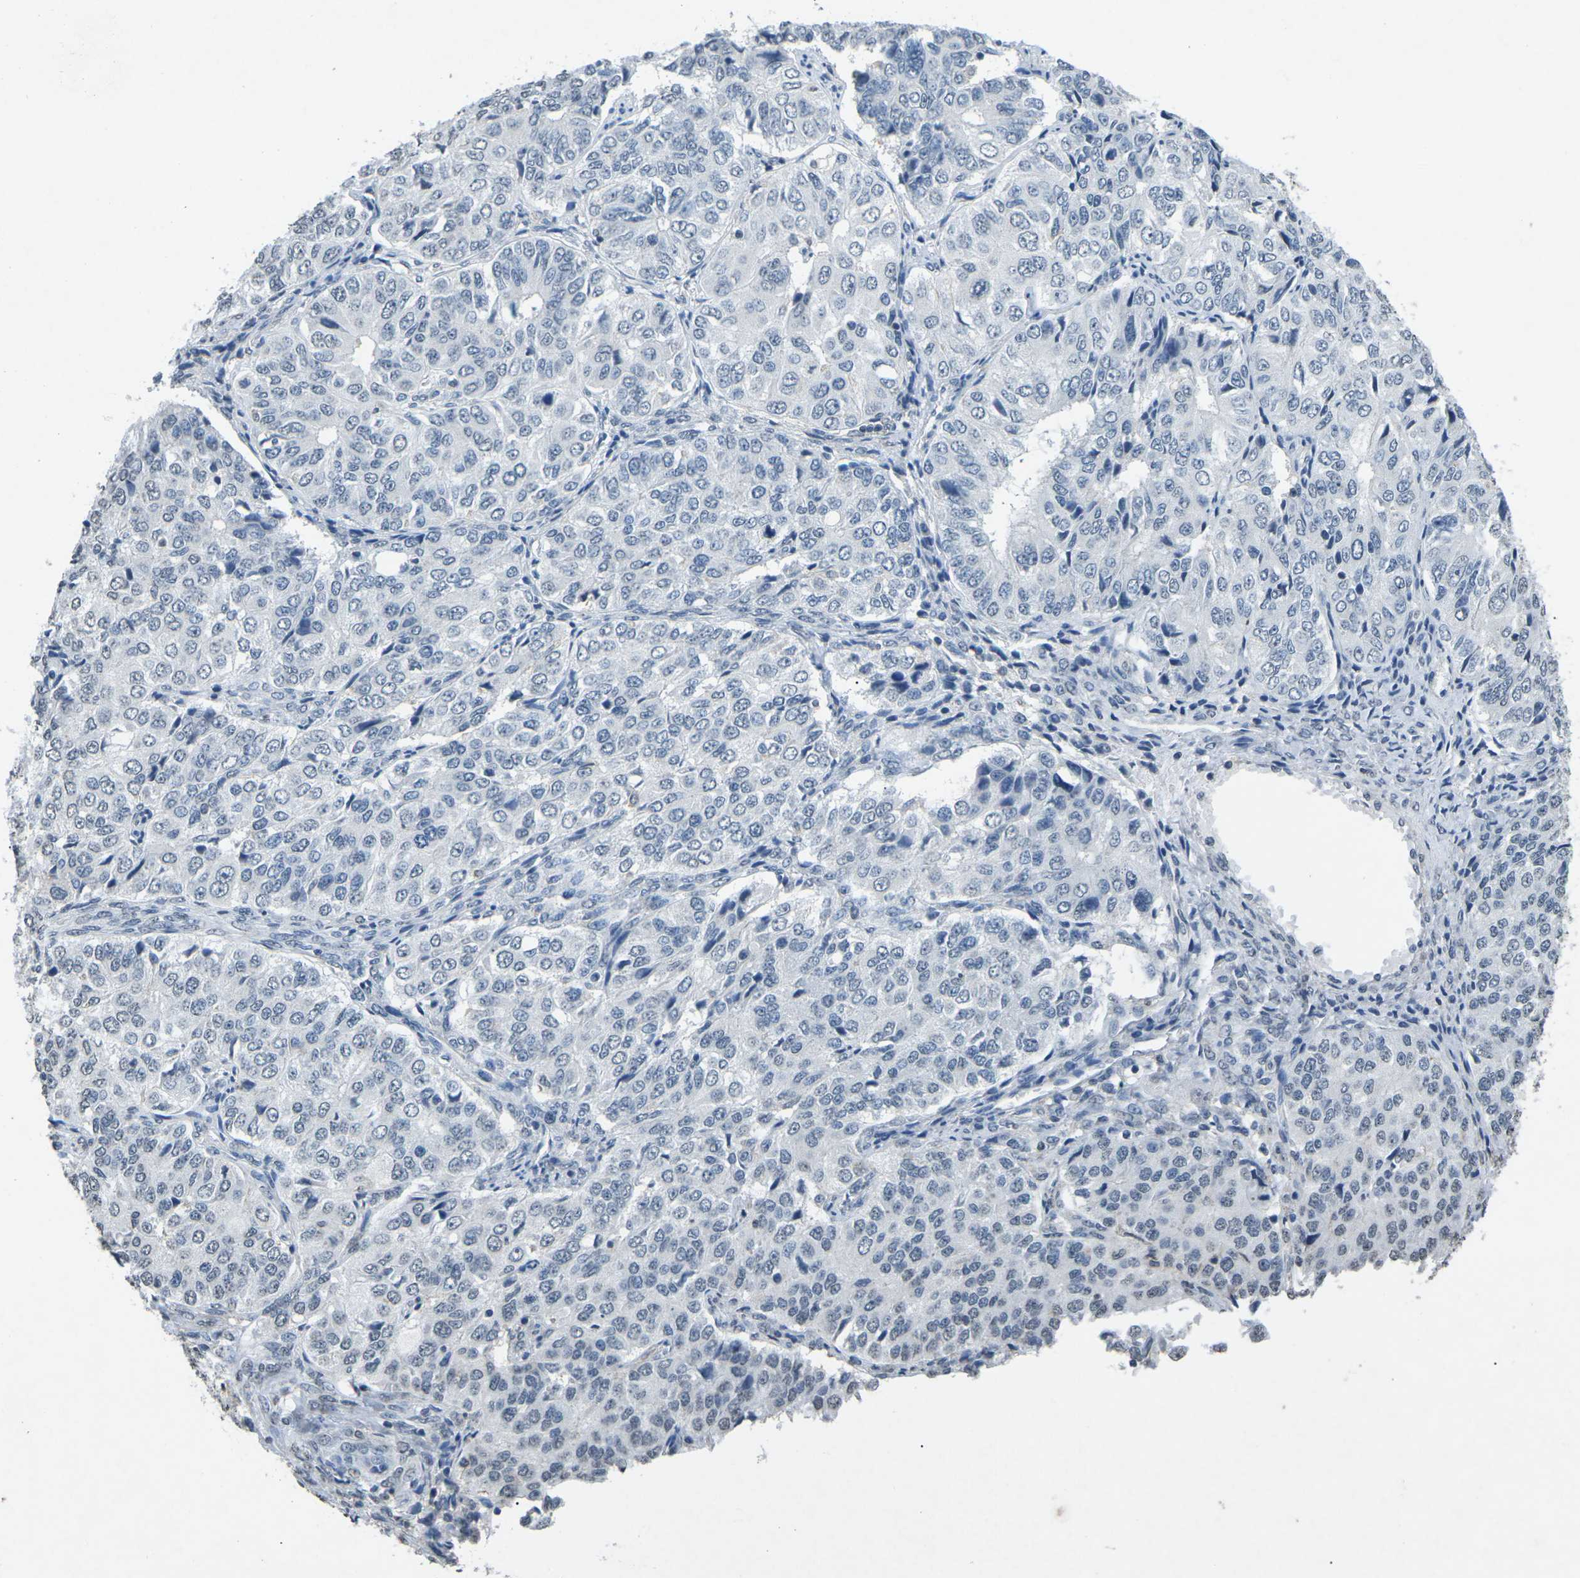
{"staining": {"intensity": "negative", "quantity": "none", "location": "none"}, "tissue": "ovarian cancer", "cell_type": "Tumor cells", "image_type": "cancer", "snomed": [{"axis": "morphology", "description": "Carcinoma, endometroid"}, {"axis": "topography", "description": "Ovary"}], "caption": "Immunohistochemical staining of ovarian endometroid carcinoma exhibits no significant expression in tumor cells.", "gene": "TFR2", "patient": {"sex": "female", "age": 51}}